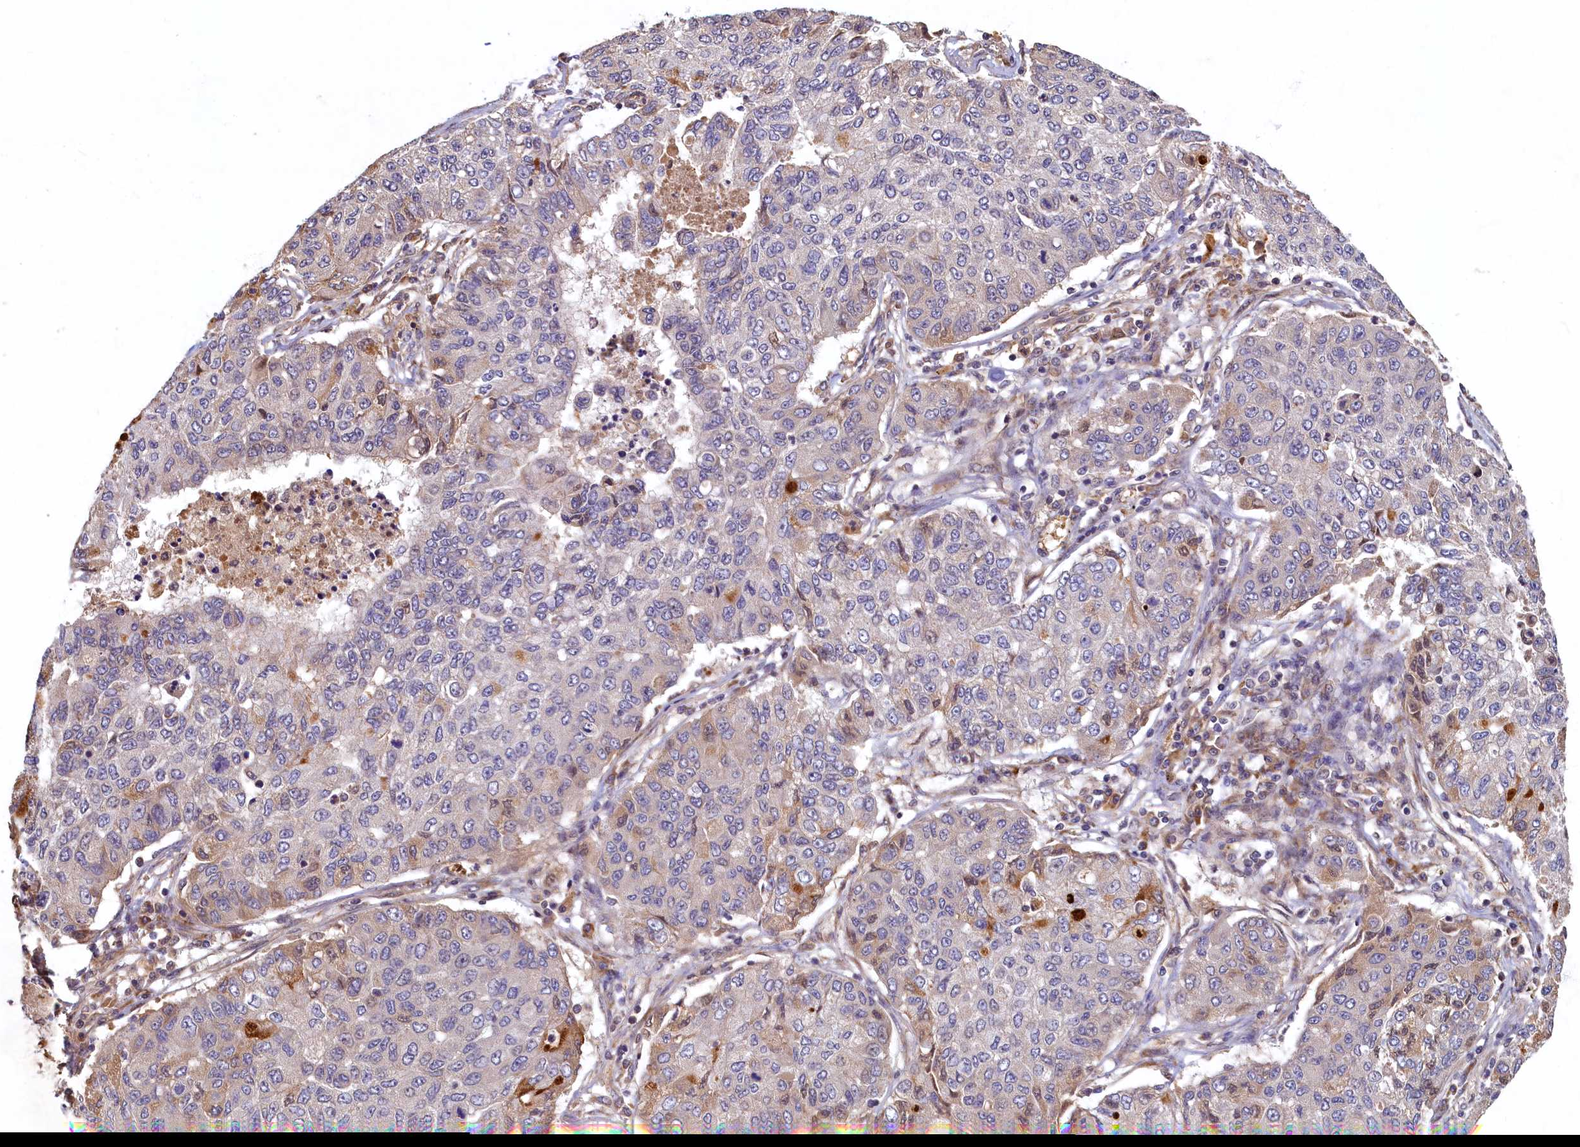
{"staining": {"intensity": "moderate", "quantity": "<25%", "location": "cytoplasmic/membranous"}, "tissue": "lung cancer", "cell_type": "Tumor cells", "image_type": "cancer", "snomed": [{"axis": "morphology", "description": "Squamous cell carcinoma, NOS"}, {"axis": "topography", "description": "Lung"}], "caption": "Immunohistochemical staining of lung squamous cell carcinoma displays low levels of moderate cytoplasmic/membranous positivity in about <25% of tumor cells. The staining was performed using DAB (3,3'-diaminobenzidine) to visualize the protein expression in brown, while the nuclei were stained in blue with hematoxylin (Magnification: 20x).", "gene": "LCMT2", "patient": {"sex": "male", "age": 74}}